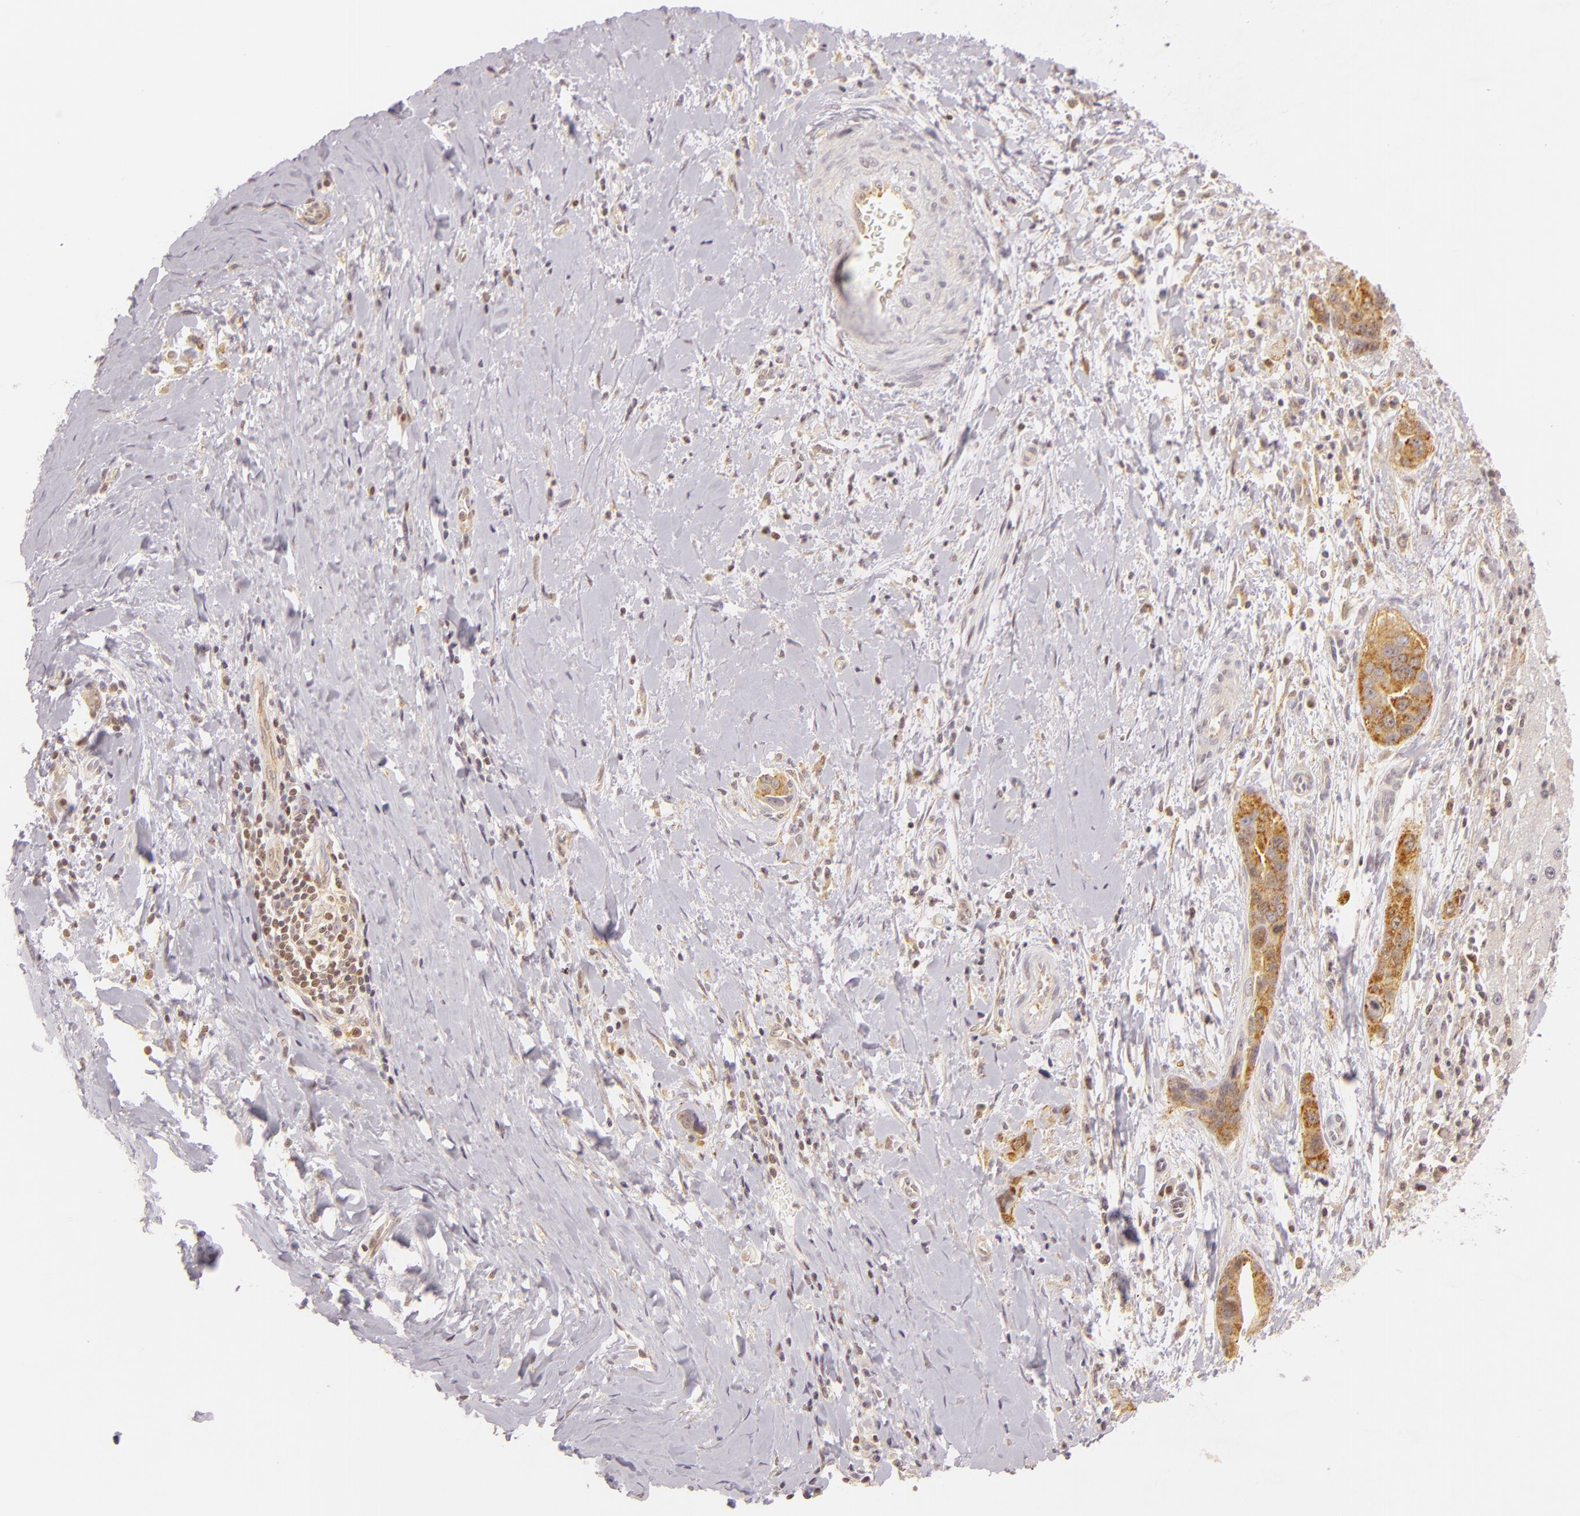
{"staining": {"intensity": "moderate", "quantity": "25%-75%", "location": "cytoplasmic/membranous"}, "tissue": "liver cancer", "cell_type": "Tumor cells", "image_type": "cancer", "snomed": [{"axis": "morphology", "description": "Cholangiocarcinoma"}, {"axis": "topography", "description": "Liver"}], "caption": "There is medium levels of moderate cytoplasmic/membranous staining in tumor cells of liver cancer (cholangiocarcinoma), as demonstrated by immunohistochemical staining (brown color).", "gene": "IMPDH1", "patient": {"sex": "female", "age": 65}}